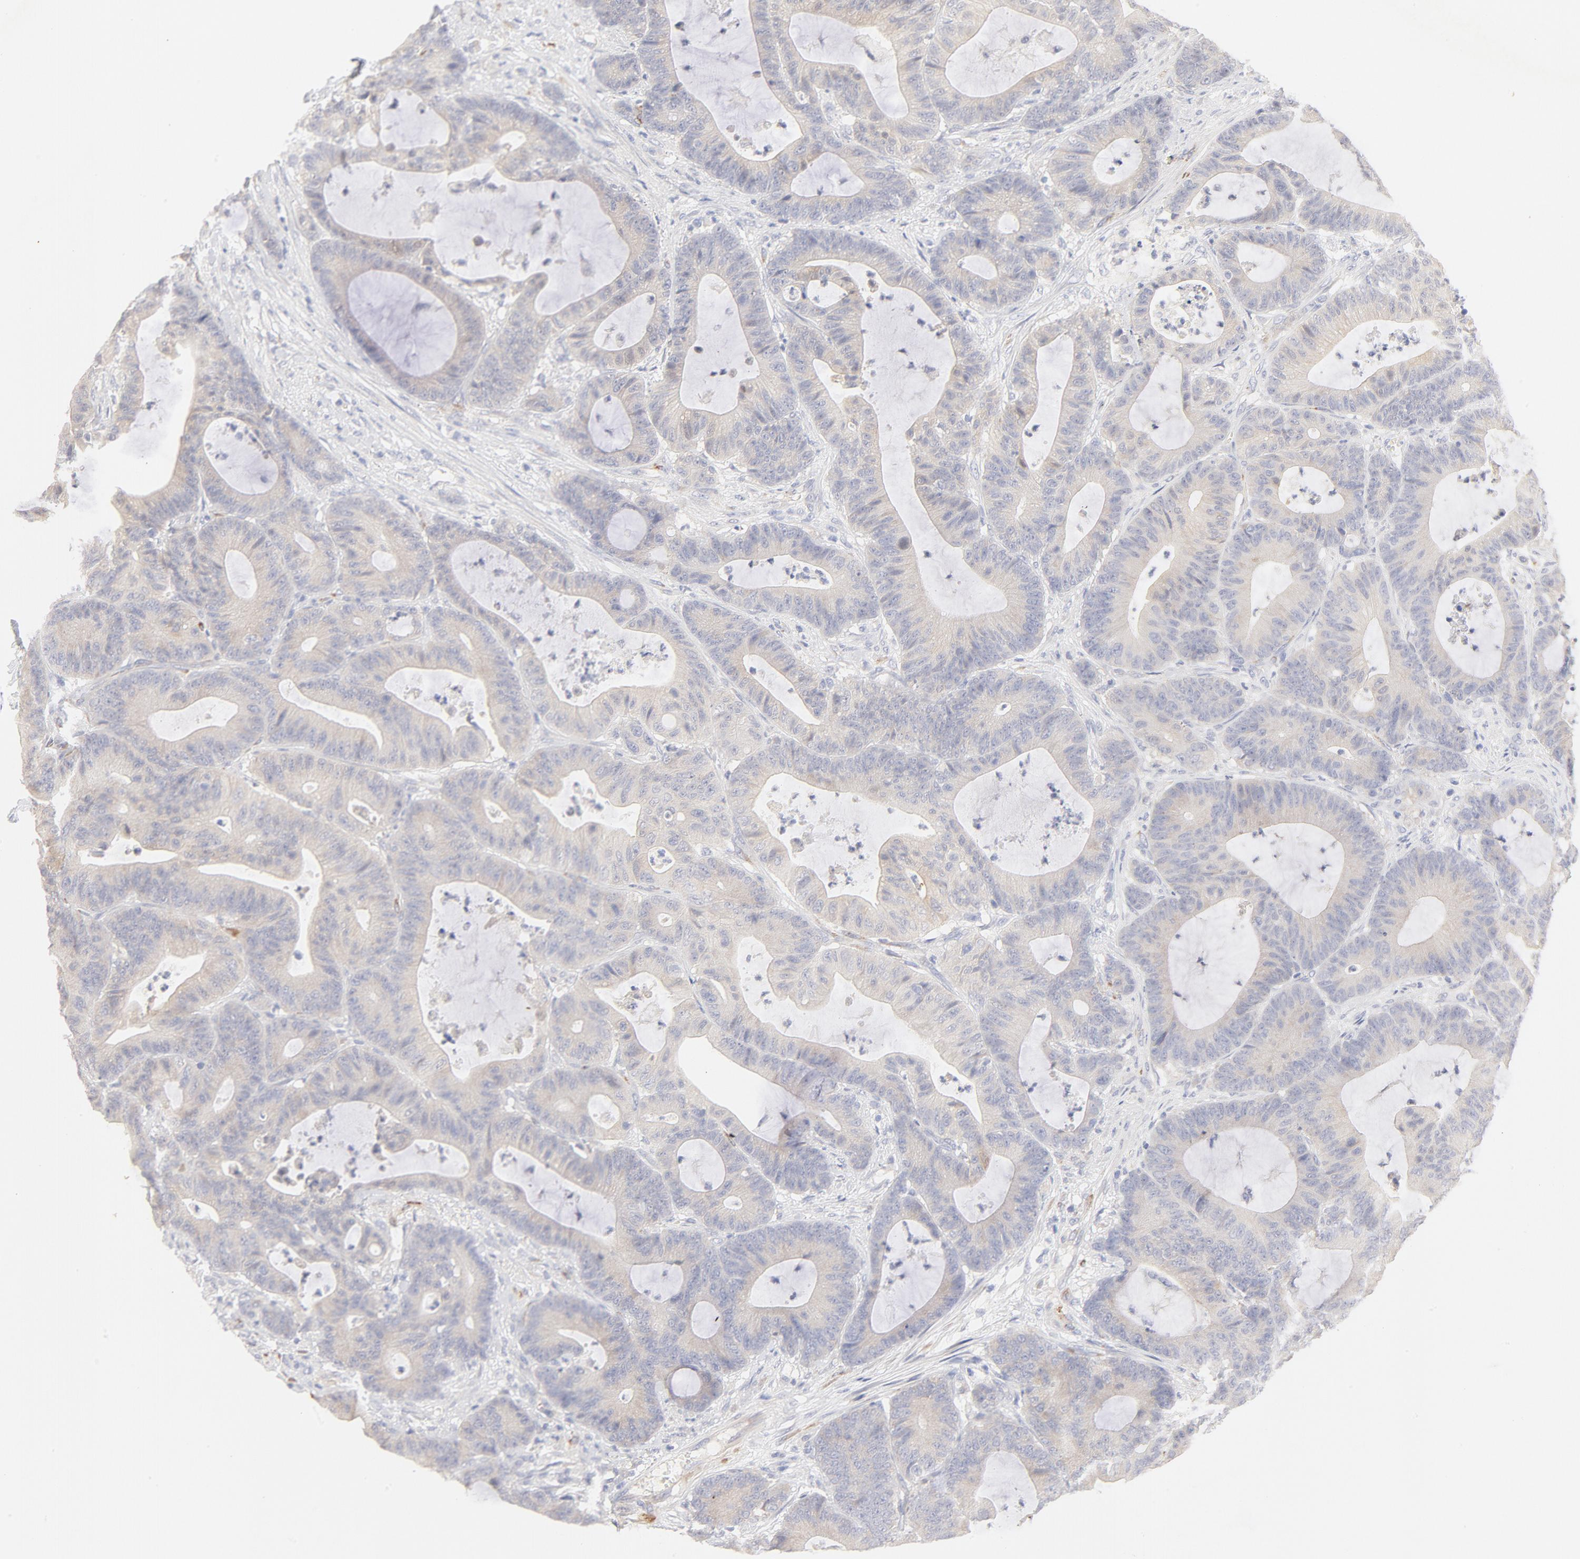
{"staining": {"intensity": "weak", "quantity": "25%-75%", "location": "cytoplasmic/membranous"}, "tissue": "colorectal cancer", "cell_type": "Tumor cells", "image_type": "cancer", "snomed": [{"axis": "morphology", "description": "Adenocarcinoma, NOS"}, {"axis": "topography", "description": "Colon"}], "caption": "Immunohistochemistry of human adenocarcinoma (colorectal) demonstrates low levels of weak cytoplasmic/membranous positivity in approximately 25%-75% of tumor cells.", "gene": "NKX2-2", "patient": {"sex": "female", "age": 84}}